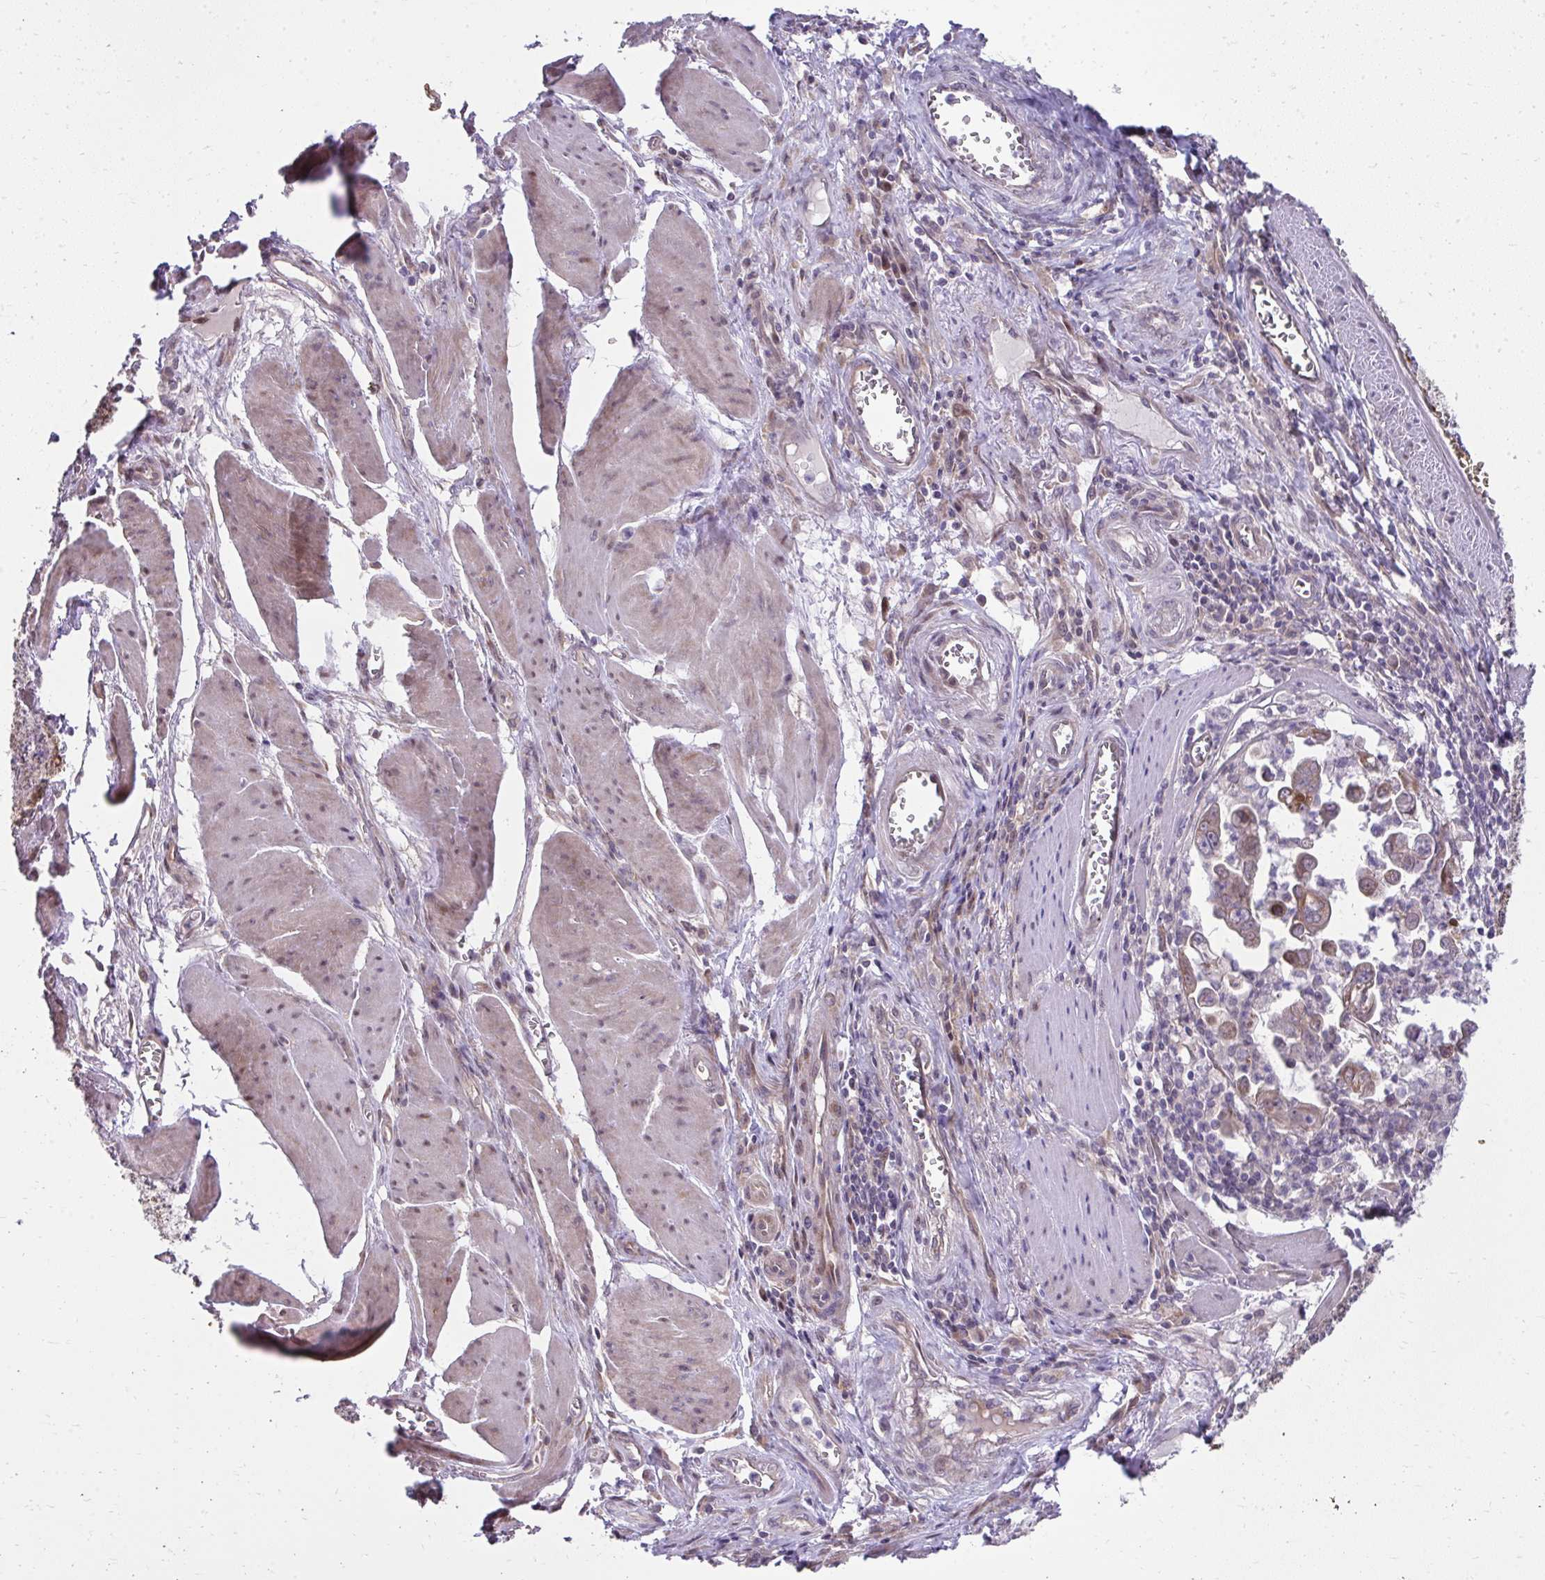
{"staining": {"intensity": "moderate", "quantity": ">75%", "location": "cytoplasmic/membranous"}, "tissue": "stomach cancer", "cell_type": "Tumor cells", "image_type": "cancer", "snomed": [{"axis": "morphology", "description": "Adenocarcinoma, NOS"}, {"axis": "topography", "description": "Stomach, upper"}], "caption": "Stomach cancer (adenocarcinoma) tissue displays moderate cytoplasmic/membranous staining in approximately >75% of tumor cells (Brightfield microscopy of DAB IHC at high magnification).", "gene": "RDH14", "patient": {"sex": "male", "age": 80}}